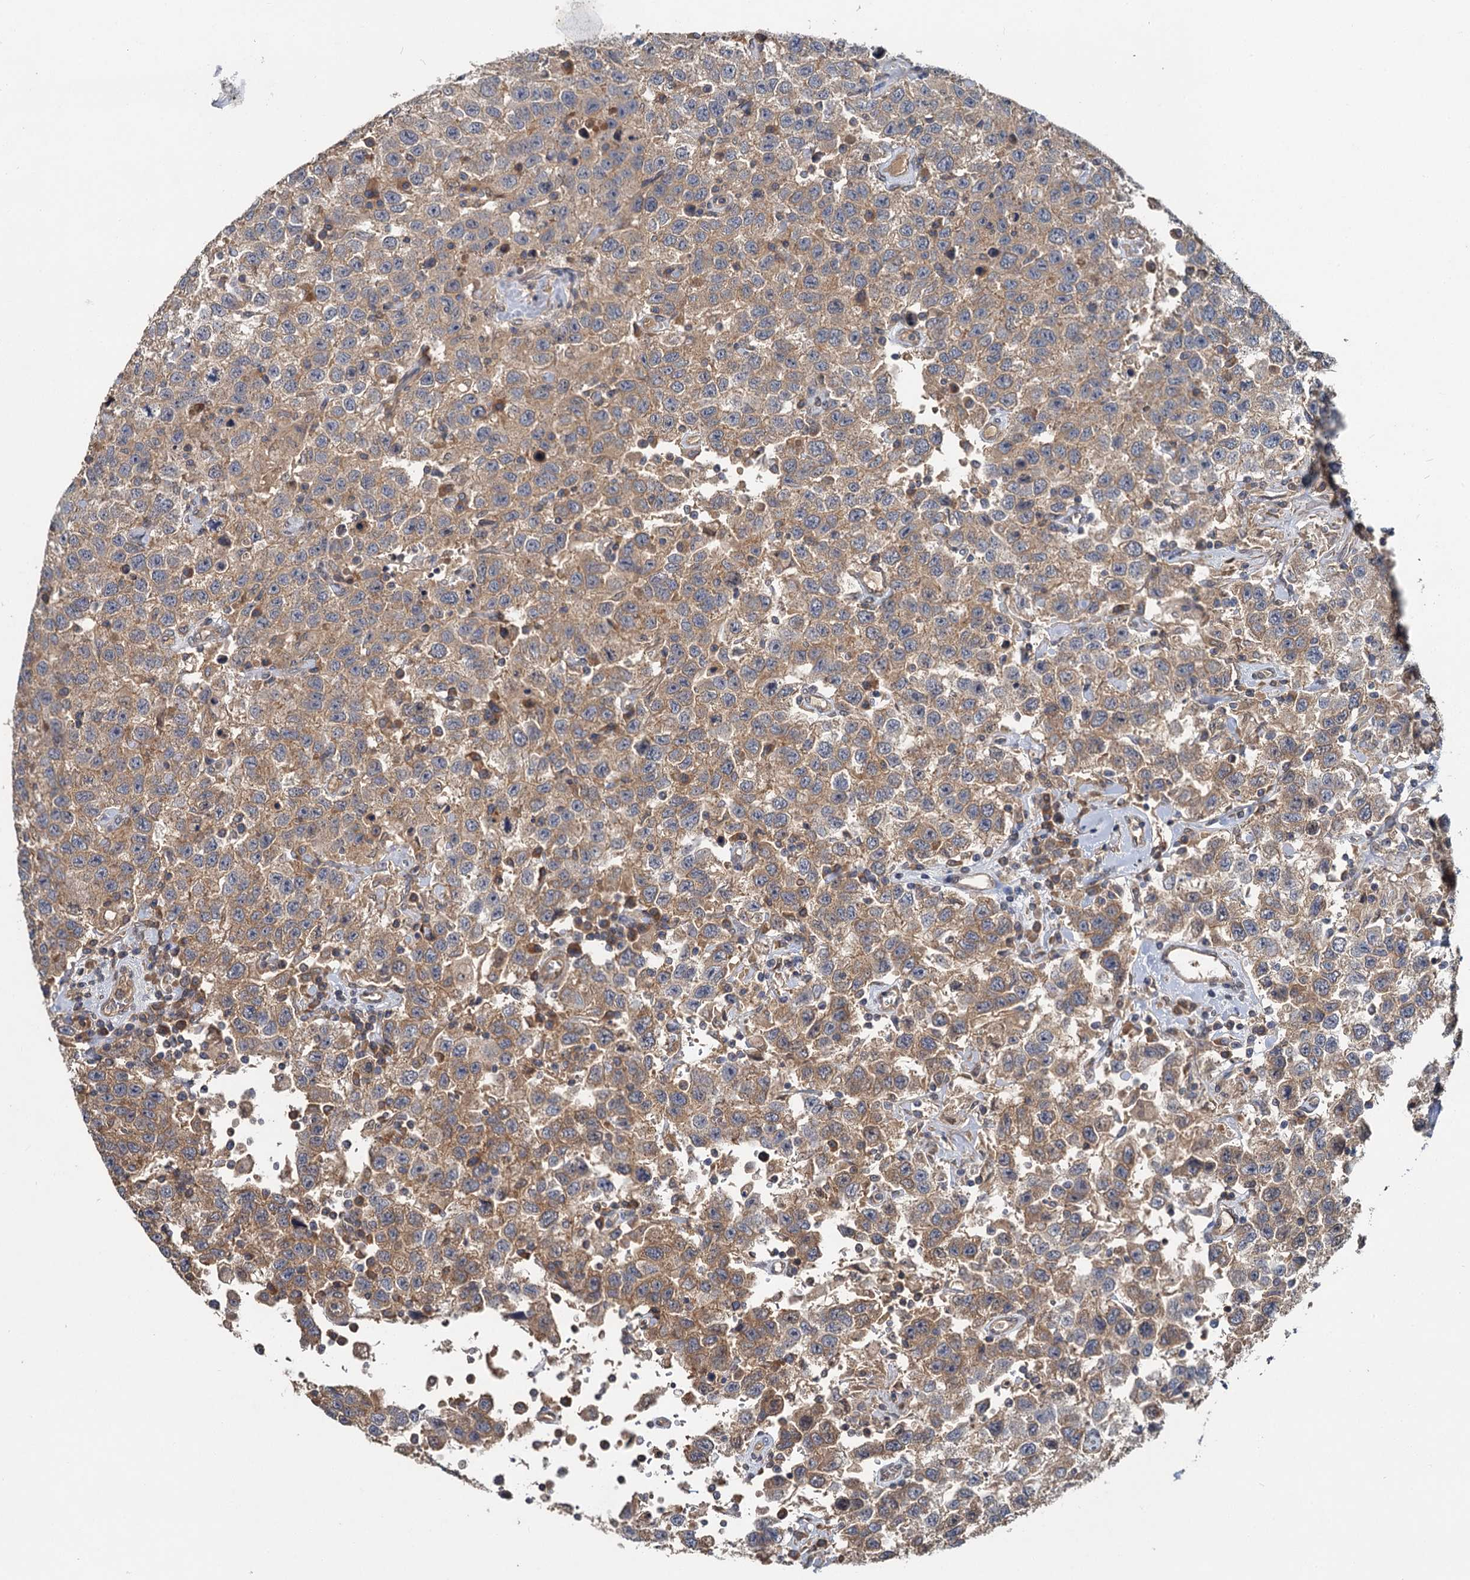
{"staining": {"intensity": "moderate", "quantity": ">75%", "location": "cytoplasmic/membranous"}, "tissue": "testis cancer", "cell_type": "Tumor cells", "image_type": "cancer", "snomed": [{"axis": "morphology", "description": "Seminoma, NOS"}, {"axis": "topography", "description": "Testis"}], "caption": "Approximately >75% of tumor cells in testis cancer show moderate cytoplasmic/membranous protein positivity as visualized by brown immunohistochemical staining.", "gene": "ZNF324", "patient": {"sex": "male", "age": 41}}